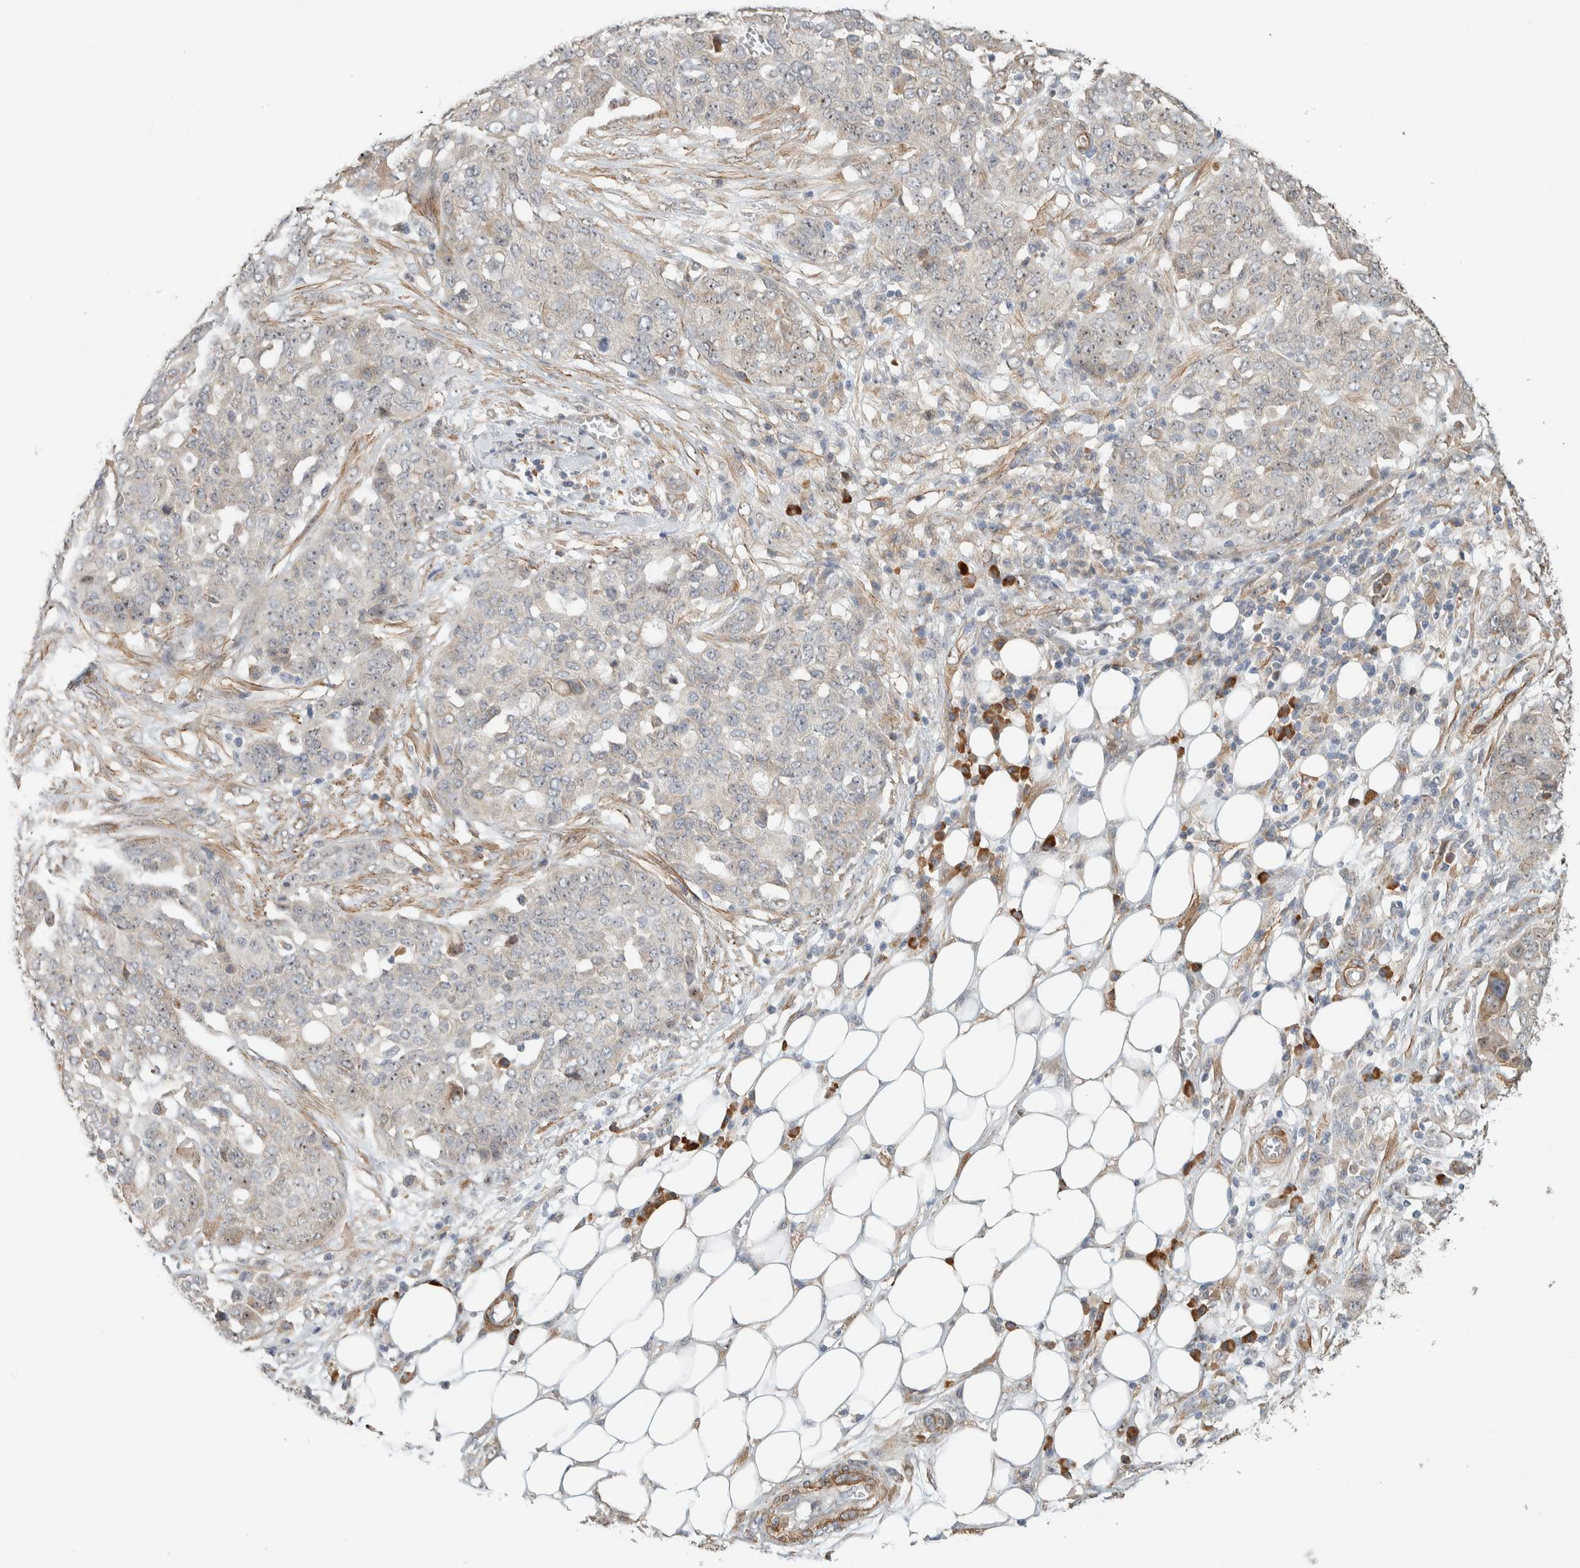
{"staining": {"intensity": "negative", "quantity": "none", "location": "none"}, "tissue": "ovarian cancer", "cell_type": "Tumor cells", "image_type": "cancer", "snomed": [{"axis": "morphology", "description": "Cystadenocarcinoma, serous, NOS"}, {"axis": "topography", "description": "Soft tissue"}, {"axis": "topography", "description": "Ovary"}], "caption": "Ovarian serous cystadenocarcinoma was stained to show a protein in brown. There is no significant staining in tumor cells.", "gene": "KLHL40", "patient": {"sex": "female", "age": 57}}